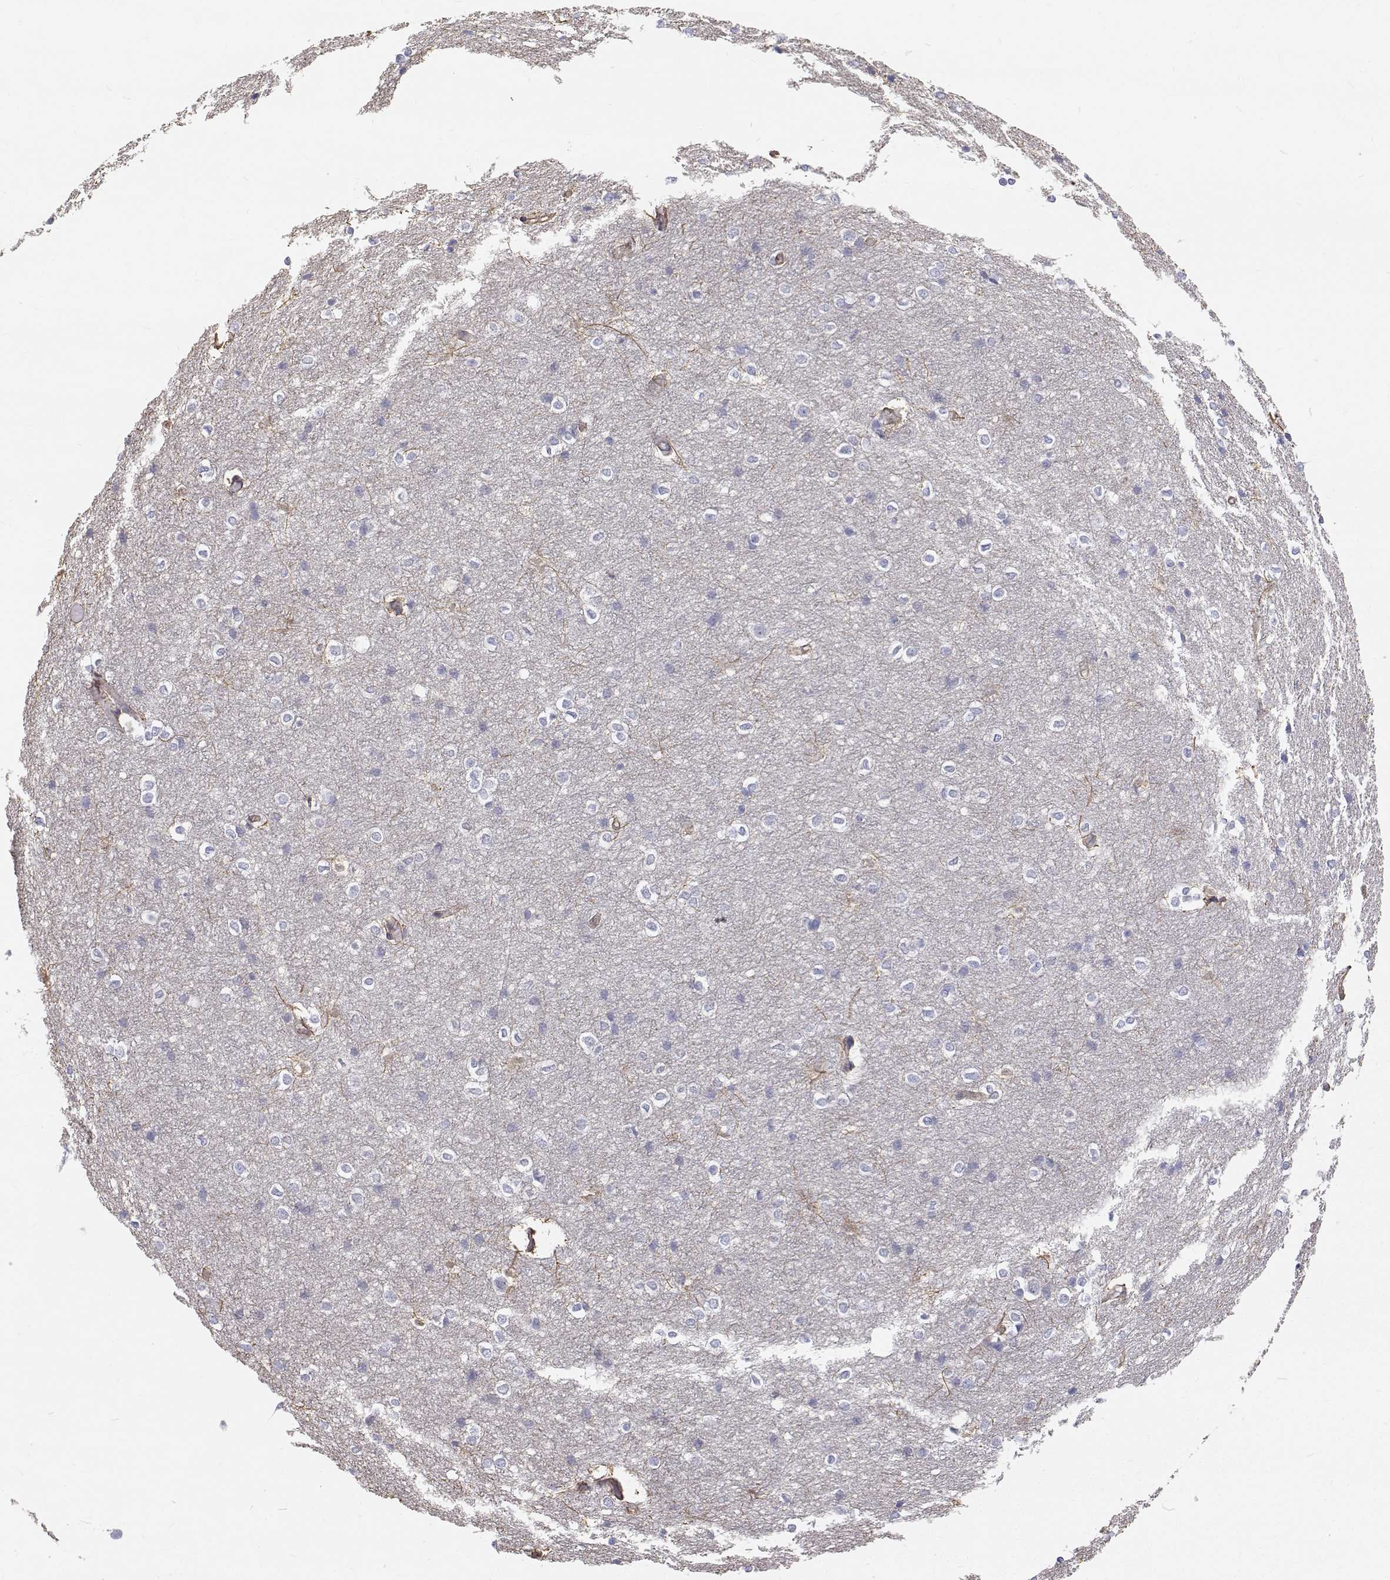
{"staining": {"intensity": "weak", "quantity": "25%-75%", "location": "cytoplasmic/membranous"}, "tissue": "cerebral cortex", "cell_type": "Endothelial cells", "image_type": "normal", "snomed": [{"axis": "morphology", "description": "Normal tissue, NOS"}, {"axis": "topography", "description": "Cerebral cortex"}], "caption": "Protein analysis of unremarkable cerebral cortex shows weak cytoplasmic/membranous staining in about 25%-75% of endothelial cells. (brown staining indicates protein expression, while blue staining denotes nuclei).", "gene": "GSDMA", "patient": {"sex": "male", "age": 37}}